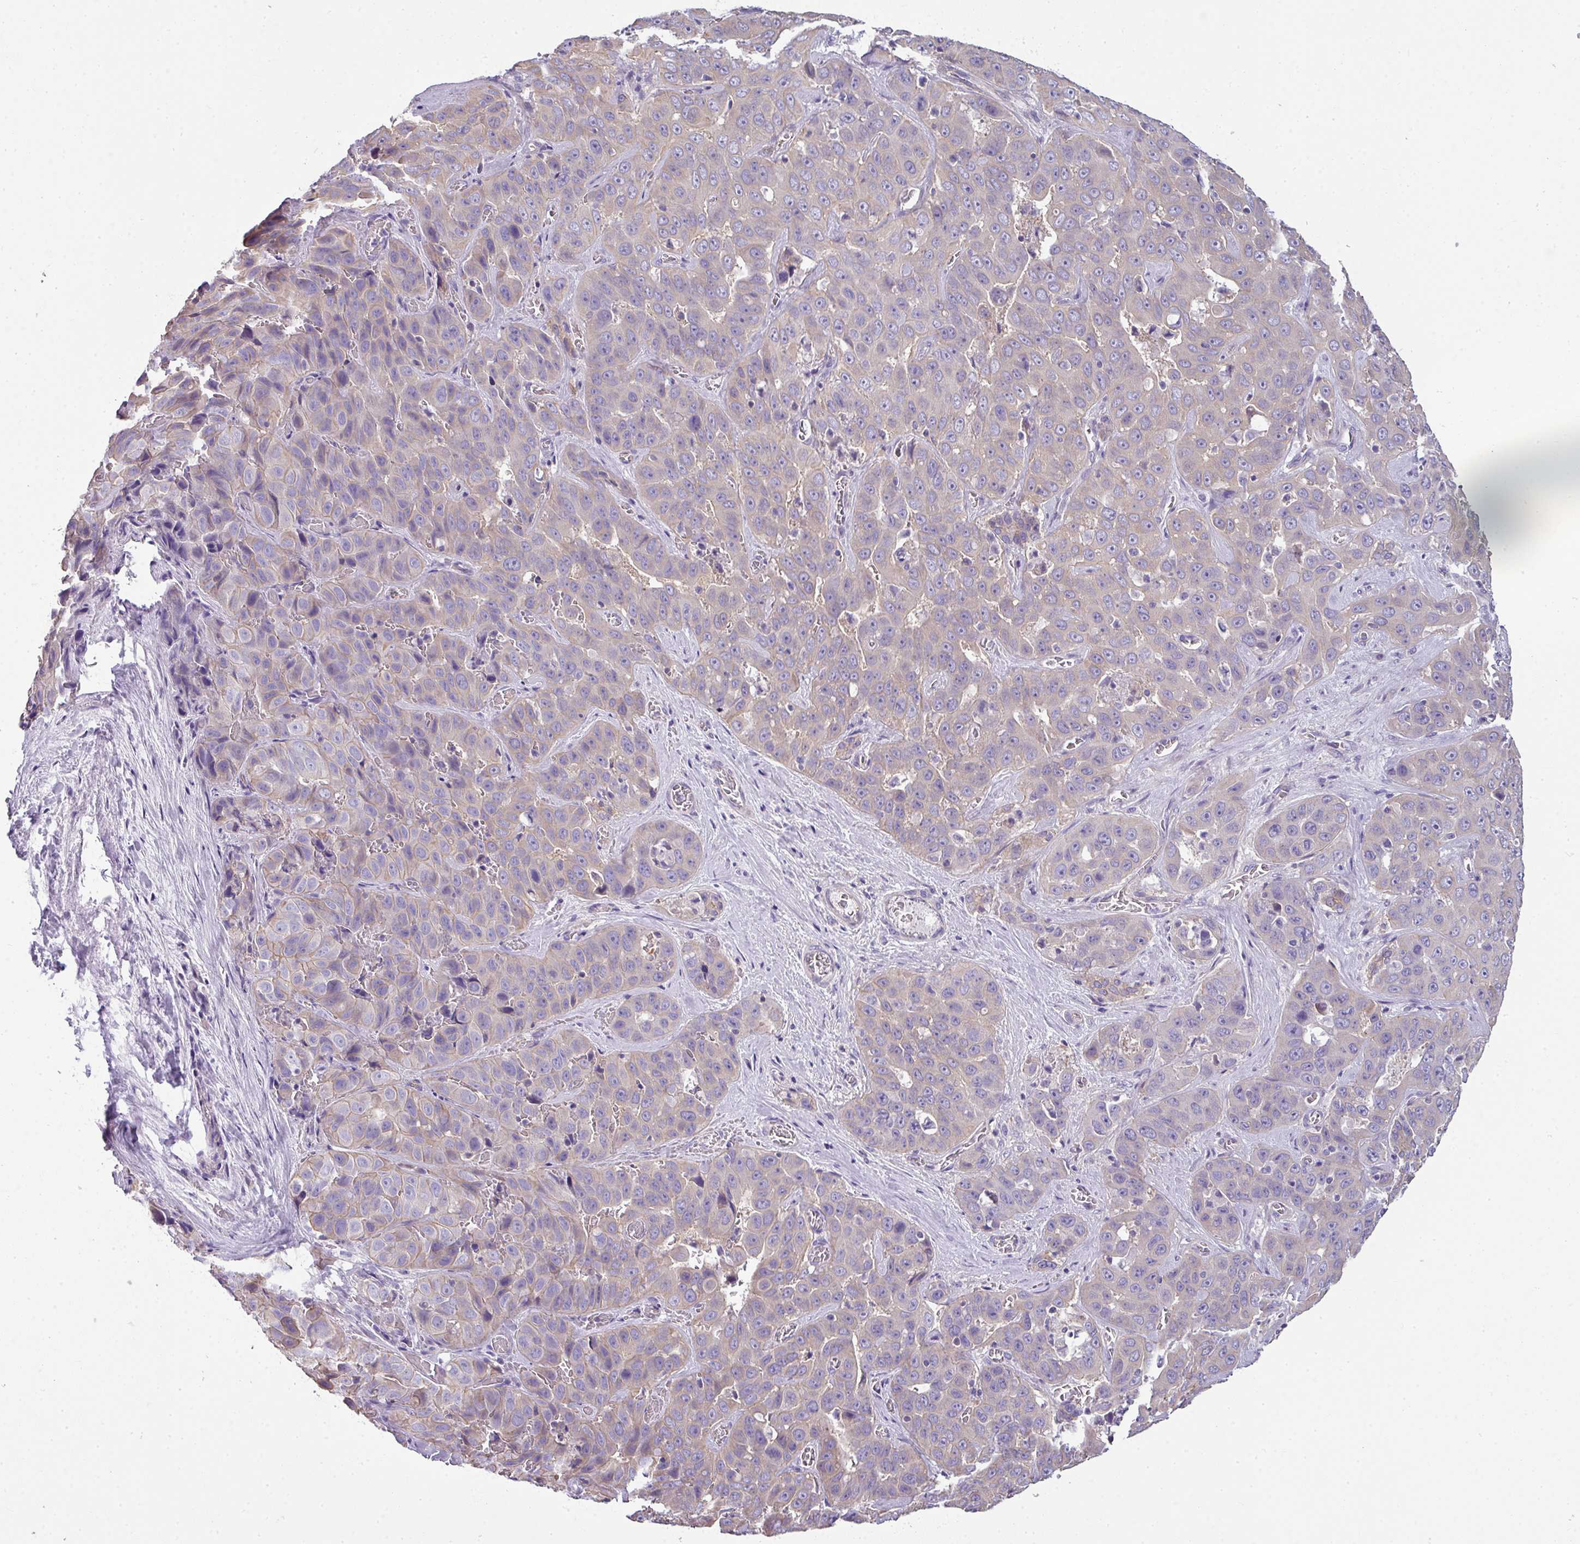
{"staining": {"intensity": "negative", "quantity": "none", "location": "none"}, "tissue": "liver cancer", "cell_type": "Tumor cells", "image_type": "cancer", "snomed": [{"axis": "morphology", "description": "Cholangiocarcinoma"}, {"axis": "topography", "description": "Liver"}], "caption": "IHC photomicrograph of human cholangiocarcinoma (liver) stained for a protein (brown), which demonstrates no staining in tumor cells. (DAB IHC with hematoxylin counter stain).", "gene": "PALS2", "patient": {"sex": "female", "age": 52}}